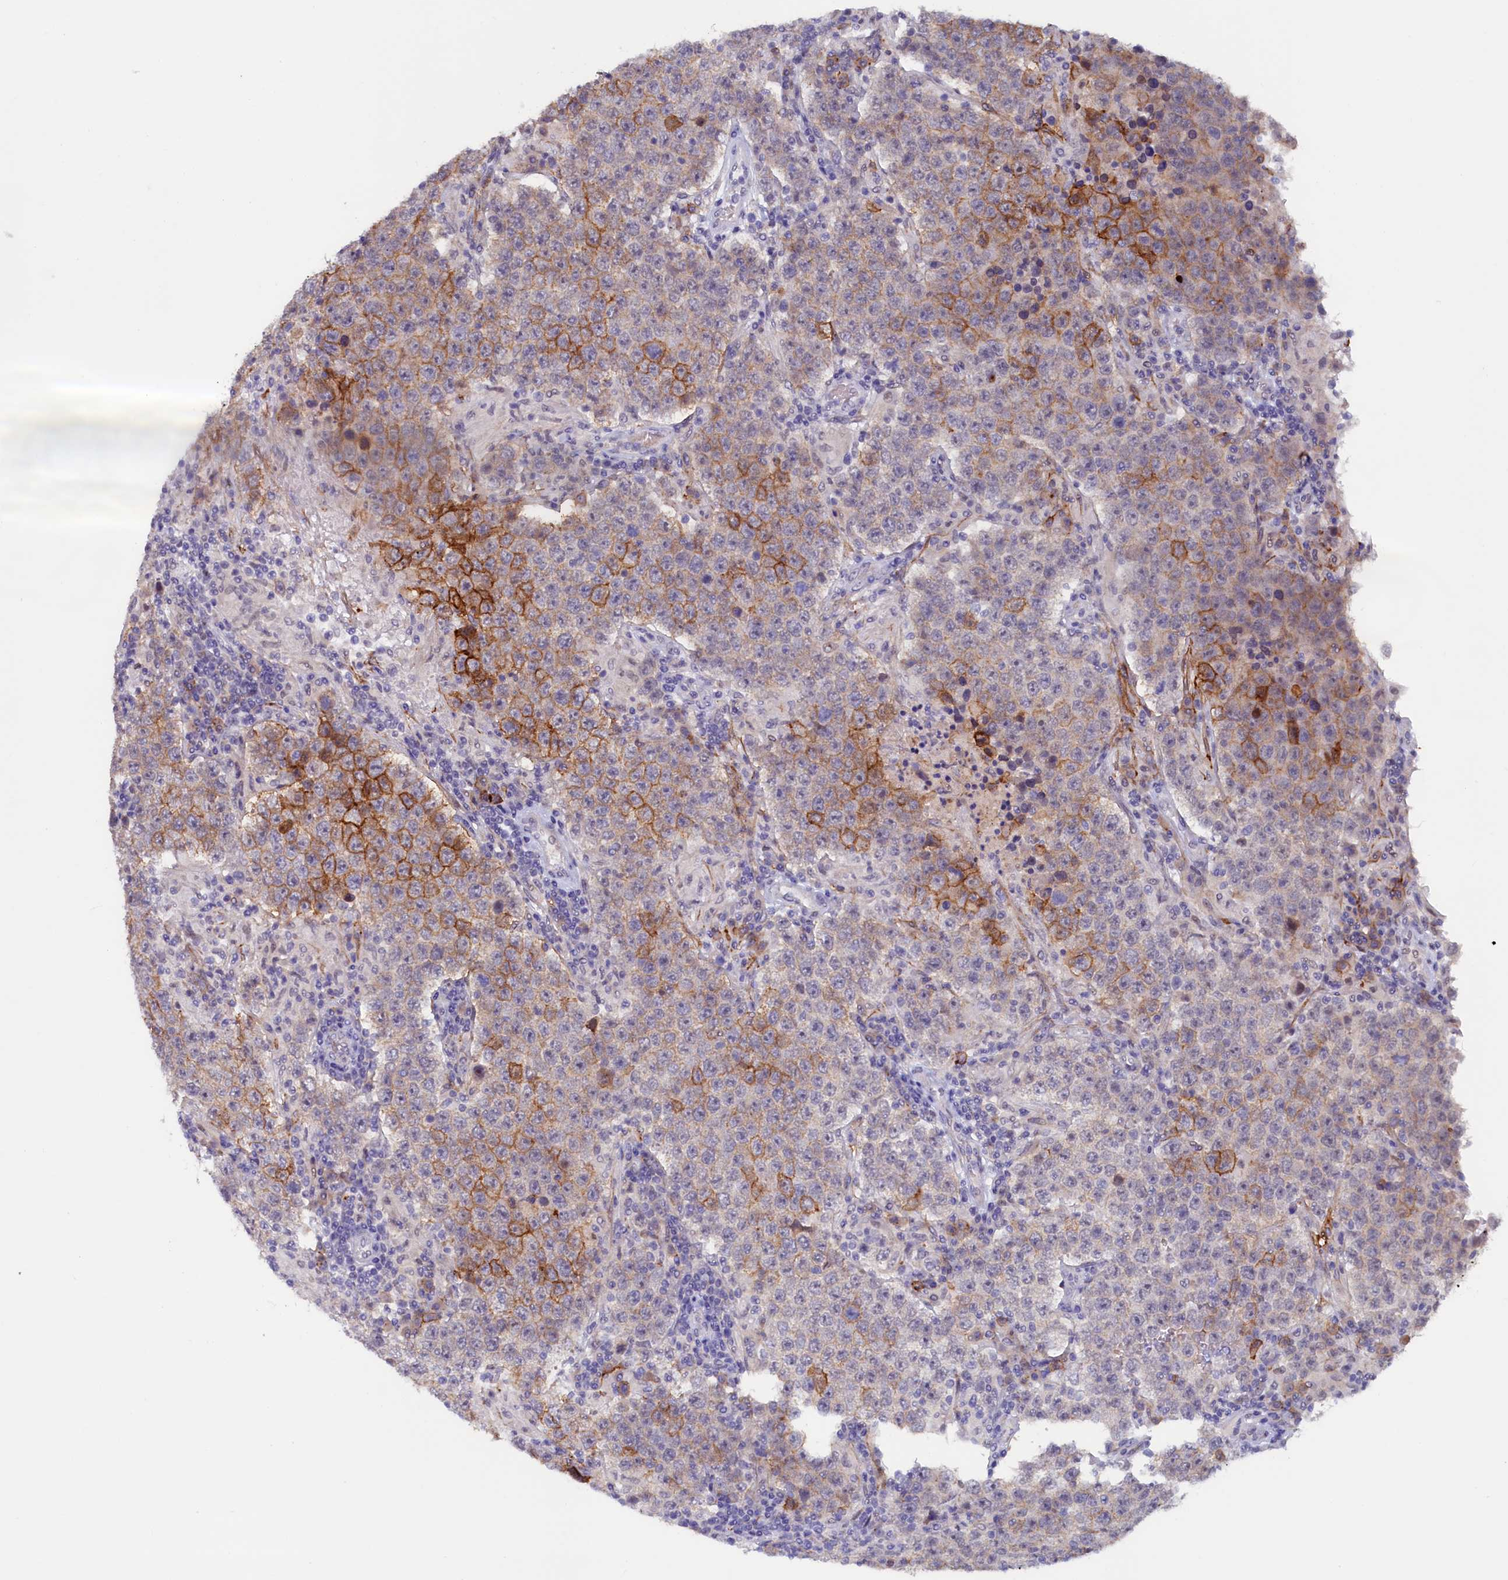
{"staining": {"intensity": "moderate", "quantity": "25%-75%", "location": "cytoplasmic/membranous"}, "tissue": "testis cancer", "cell_type": "Tumor cells", "image_type": "cancer", "snomed": [{"axis": "morphology", "description": "Normal tissue, NOS"}, {"axis": "morphology", "description": "Urothelial carcinoma, High grade"}, {"axis": "morphology", "description": "Seminoma, NOS"}, {"axis": "morphology", "description": "Carcinoma, Embryonal, NOS"}, {"axis": "topography", "description": "Urinary bladder"}, {"axis": "topography", "description": "Testis"}], "caption": "Immunohistochemical staining of human testis cancer (urothelial carcinoma (high-grade)) shows medium levels of moderate cytoplasmic/membranous protein expression in approximately 25%-75% of tumor cells. The staining was performed using DAB to visualize the protein expression in brown, while the nuclei were stained in blue with hematoxylin (Magnification: 20x).", "gene": "PACSIN3", "patient": {"sex": "male", "age": 41}}